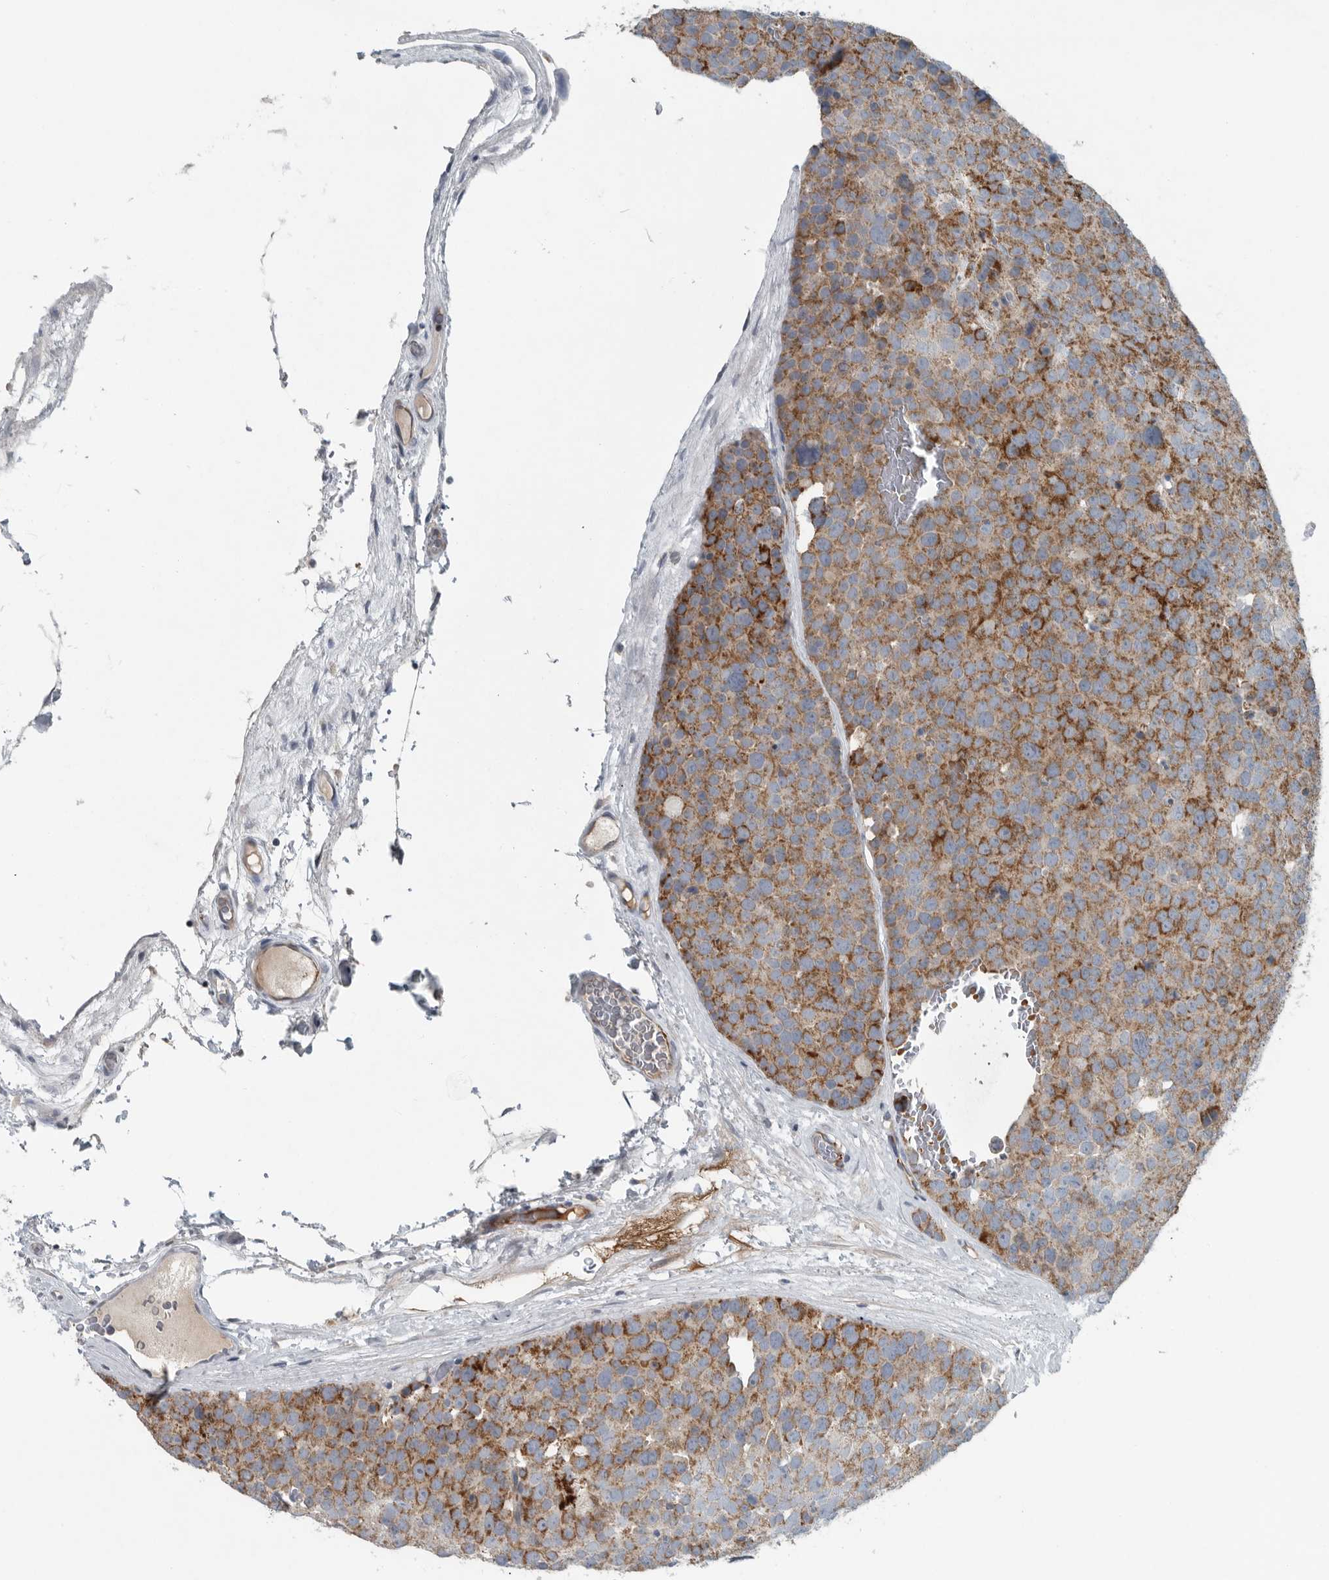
{"staining": {"intensity": "strong", "quantity": ">75%", "location": "cytoplasmic/membranous"}, "tissue": "testis cancer", "cell_type": "Tumor cells", "image_type": "cancer", "snomed": [{"axis": "morphology", "description": "Seminoma, NOS"}, {"axis": "topography", "description": "Testis"}], "caption": "This photomicrograph reveals immunohistochemistry staining of testis seminoma, with high strong cytoplasmic/membranous staining in approximately >75% of tumor cells.", "gene": "MPP3", "patient": {"sex": "male", "age": 71}}